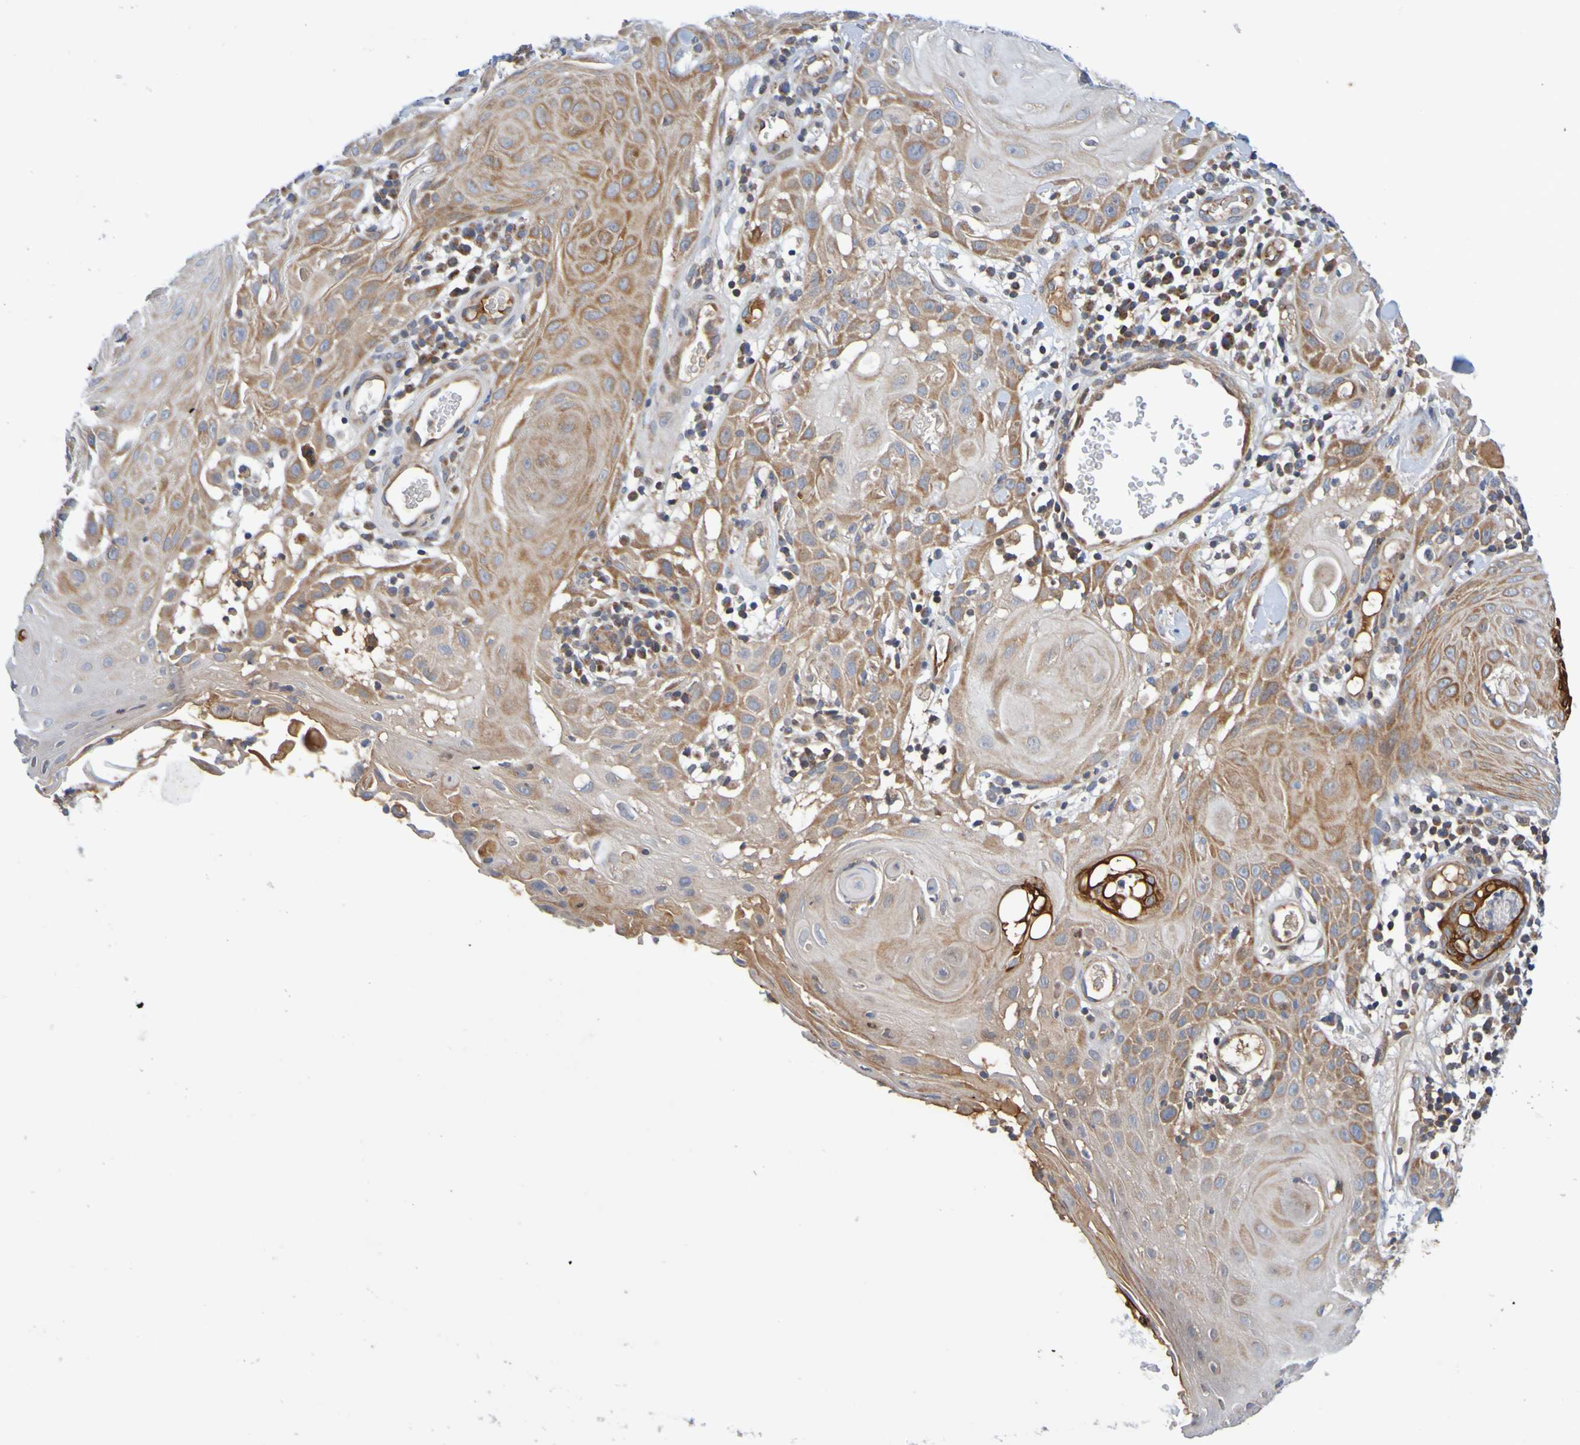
{"staining": {"intensity": "moderate", "quantity": ">75%", "location": "cytoplasmic/membranous"}, "tissue": "skin cancer", "cell_type": "Tumor cells", "image_type": "cancer", "snomed": [{"axis": "morphology", "description": "Squamous cell carcinoma, NOS"}, {"axis": "topography", "description": "Skin"}], "caption": "Immunohistochemistry (IHC) micrograph of neoplastic tissue: human skin squamous cell carcinoma stained using IHC exhibits medium levels of moderate protein expression localized specifically in the cytoplasmic/membranous of tumor cells, appearing as a cytoplasmic/membranous brown color.", "gene": "CCDC51", "patient": {"sex": "male", "age": 24}}